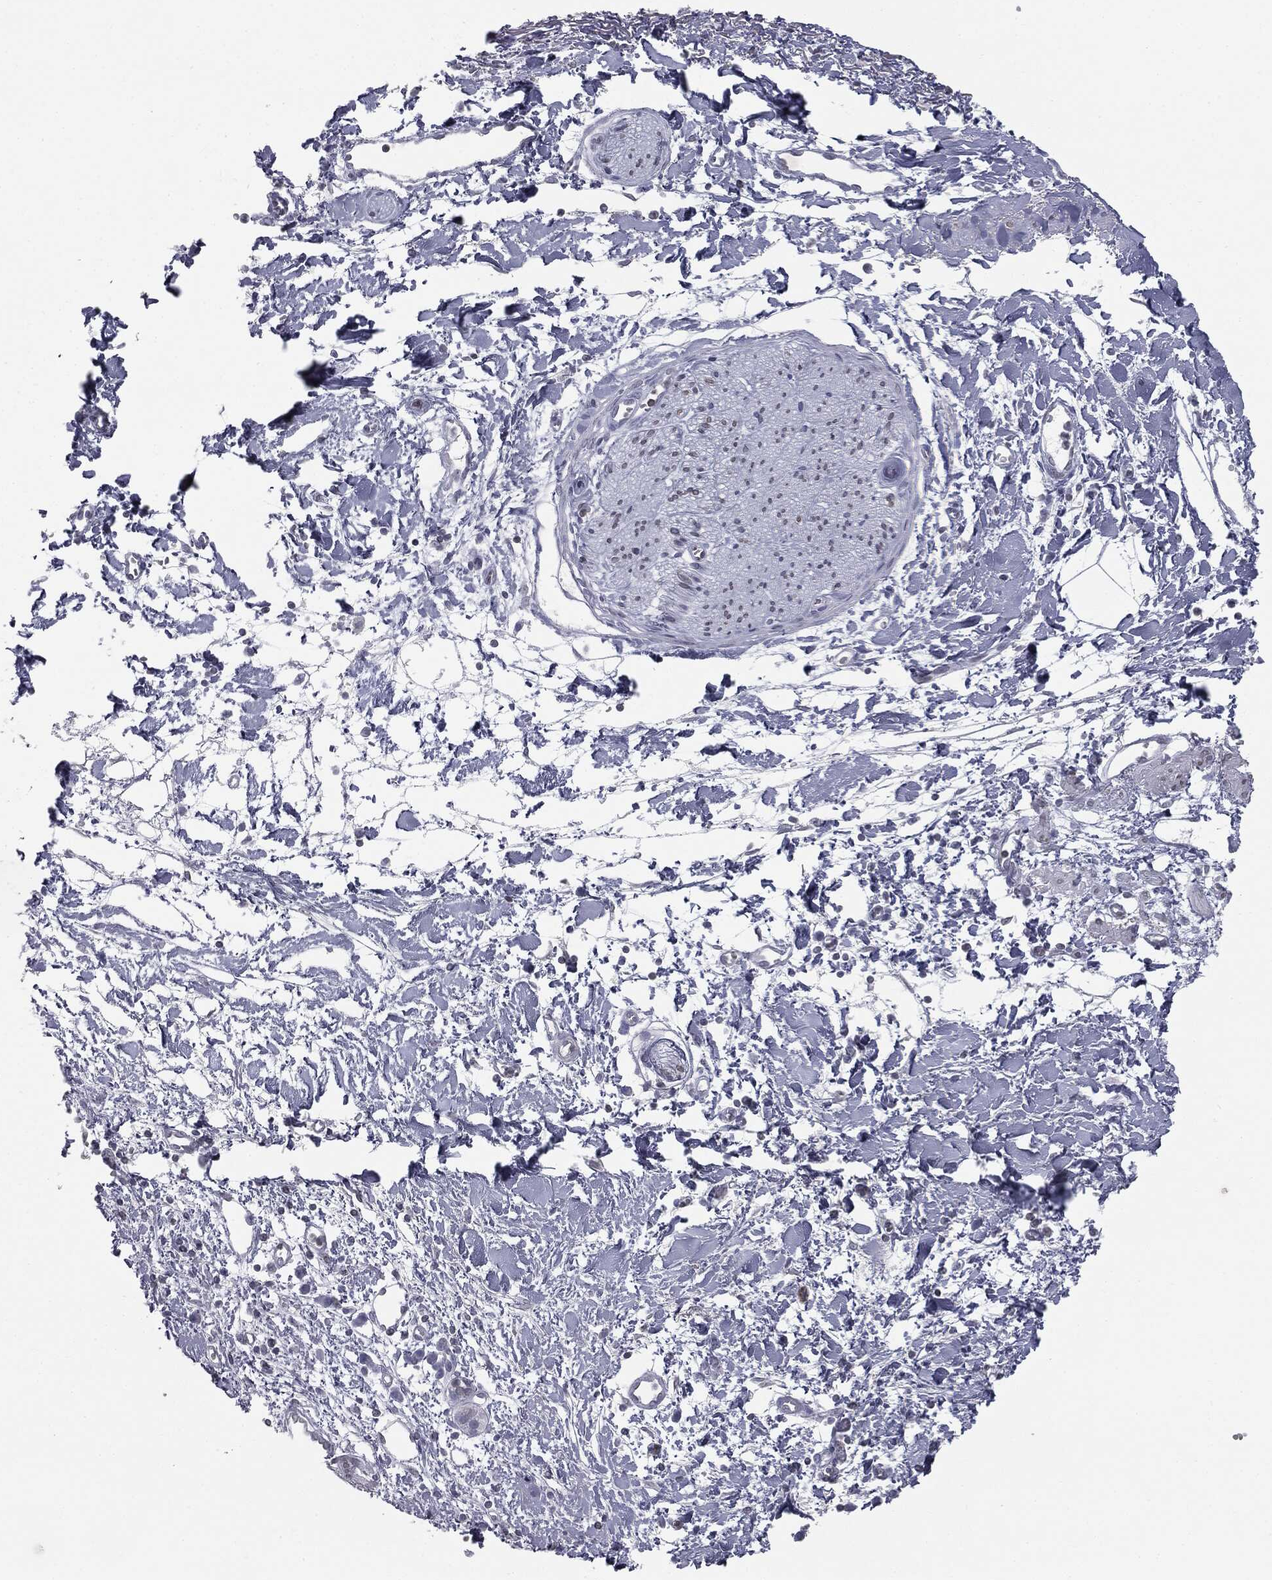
{"staining": {"intensity": "negative", "quantity": "none", "location": "none"}, "tissue": "soft tissue", "cell_type": "Fibroblasts", "image_type": "normal", "snomed": [{"axis": "morphology", "description": "Normal tissue, NOS"}, {"axis": "morphology", "description": "Adenocarcinoma, NOS"}, {"axis": "topography", "description": "Pancreas"}, {"axis": "topography", "description": "Peripheral nerve tissue"}], "caption": "Soft tissue stained for a protein using immunohistochemistry (IHC) reveals no staining fibroblasts.", "gene": "ALDOB", "patient": {"sex": "male", "age": 61}}